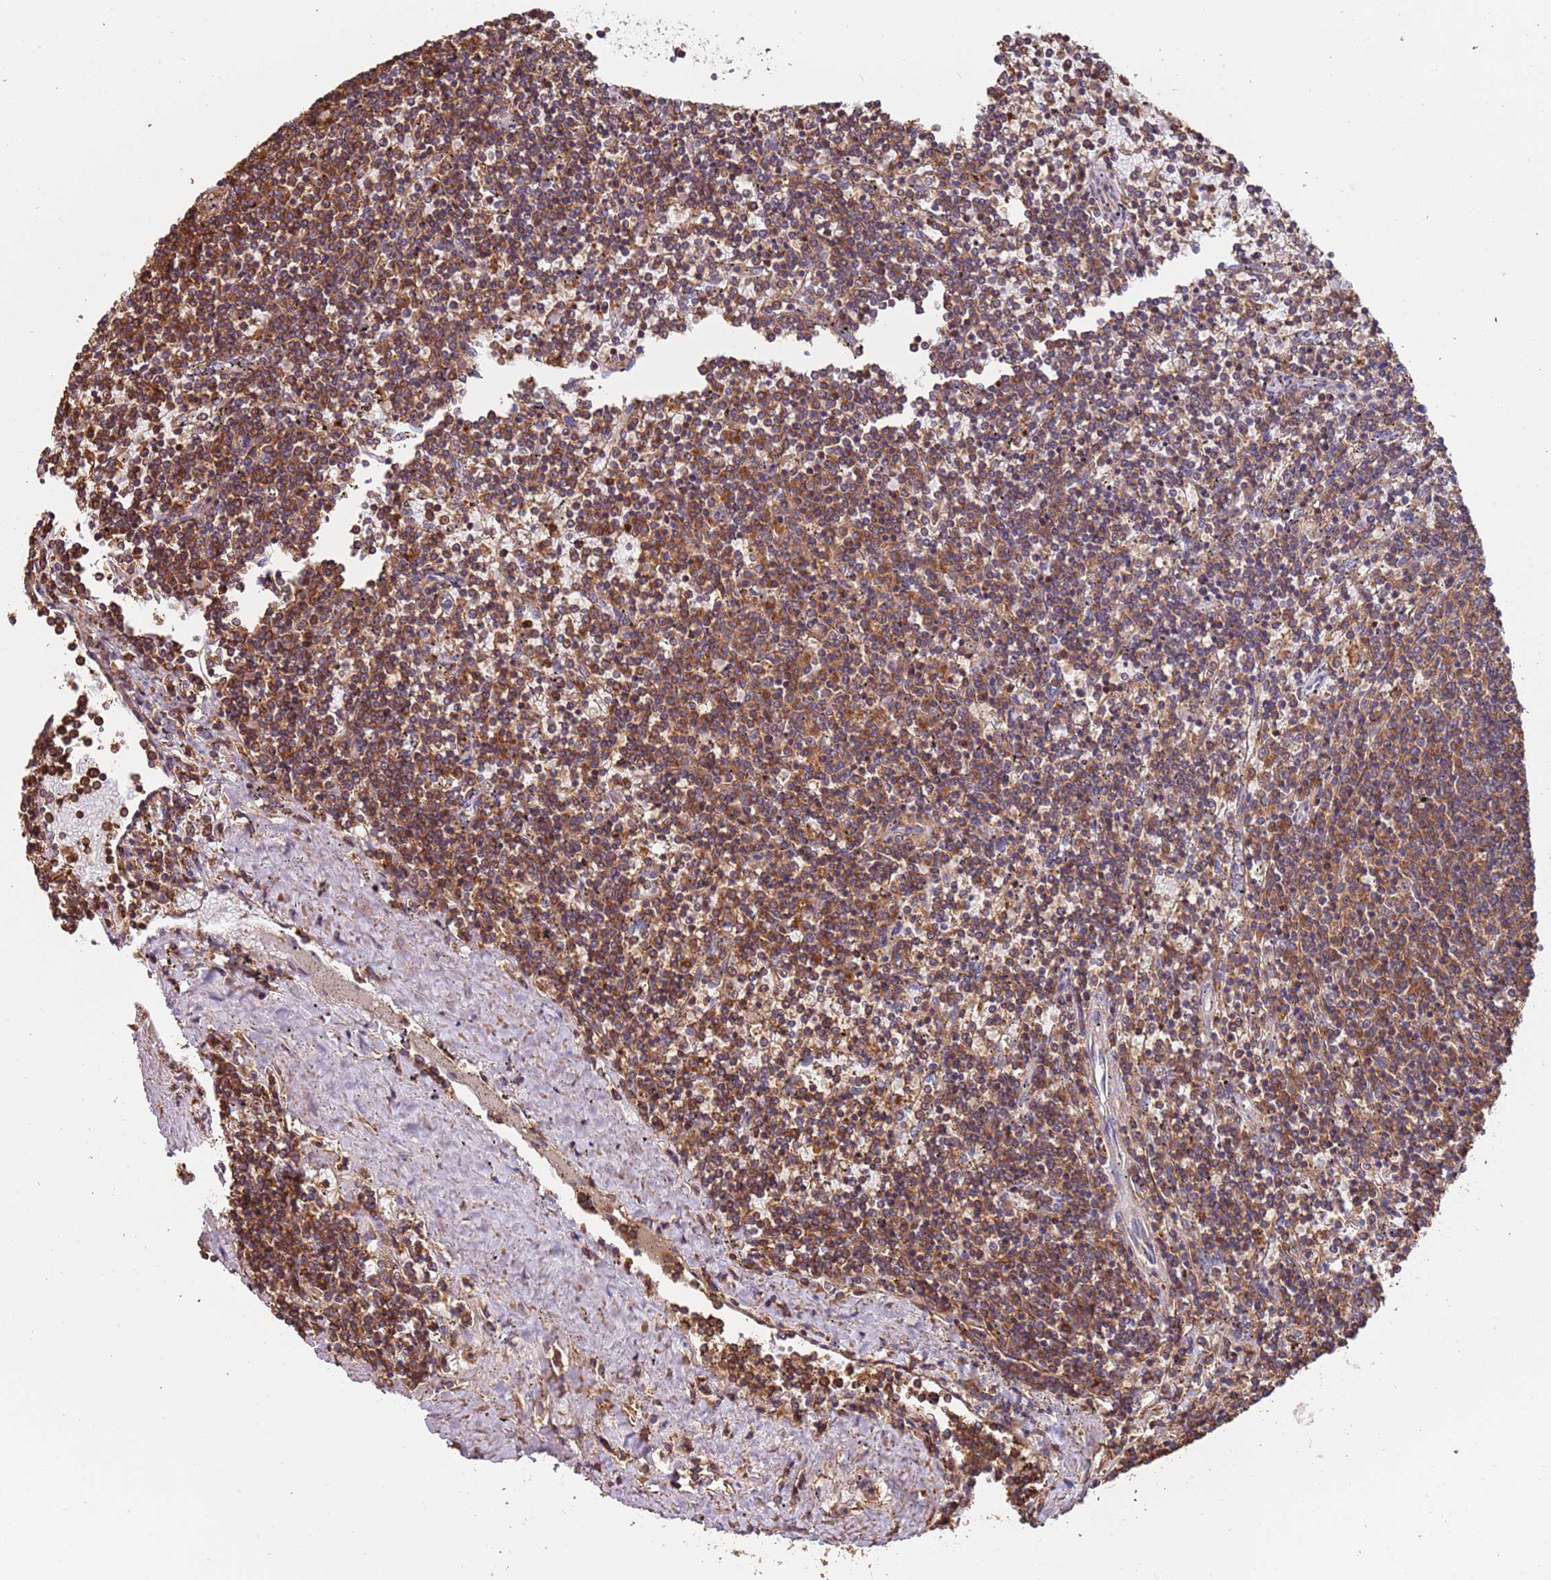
{"staining": {"intensity": "moderate", "quantity": ">75%", "location": "cytoplasmic/membranous"}, "tissue": "lymphoma", "cell_type": "Tumor cells", "image_type": "cancer", "snomed": [{"axis": "morphology", "description": "Malignant lymphoma, non-Hodgkin's type, Low grade"}, {"axis": "topography", "description": "Spleen"}], "caption": "Lymphoma stained for a protein shows moderate cytoplasmic/membranous positivity in tumor cells.", "gene": "SYT4", "patient": {"sex": "female", "age": 50}}